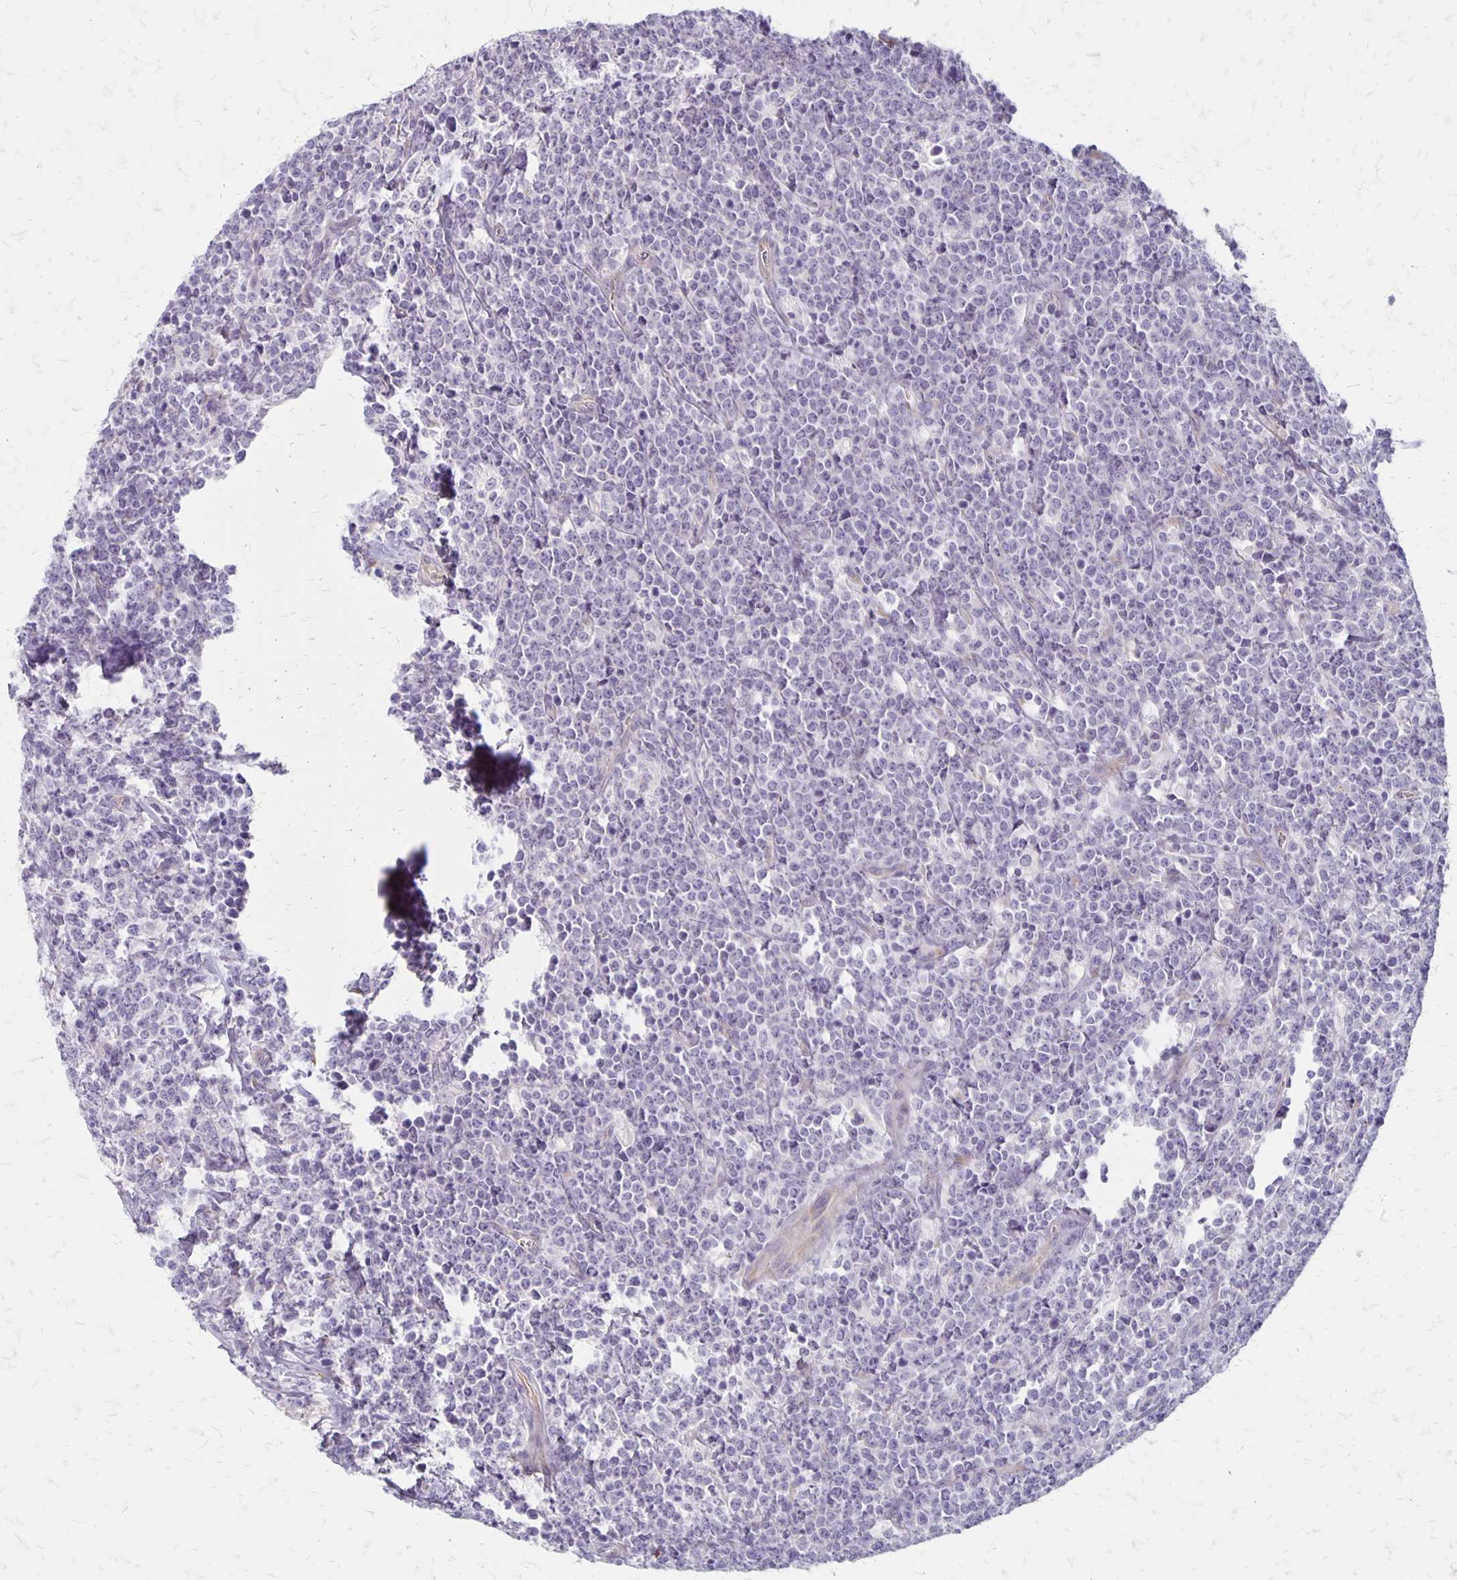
{"staining": {"intensity": "negative", "quantity": "none", "location": "none"}, "tissue": "lymphoma", "cell_type": "Tumor cells", "image_type": "cancer", "snomed": [{"axis": "morphology", "description": "Malignant lymphoma, non-Hodgkin's type, High grade"}, {"axis": "topography", "description": "Small intestine"}], "caption": "Malignant lymphoma, non-Hodgkin's type (high-grade) was stained to show a protein in brown. There is no significant staining in tumor cells.", "gene": "HOMER1", "patient": {"sex": "female", "age": 56}}